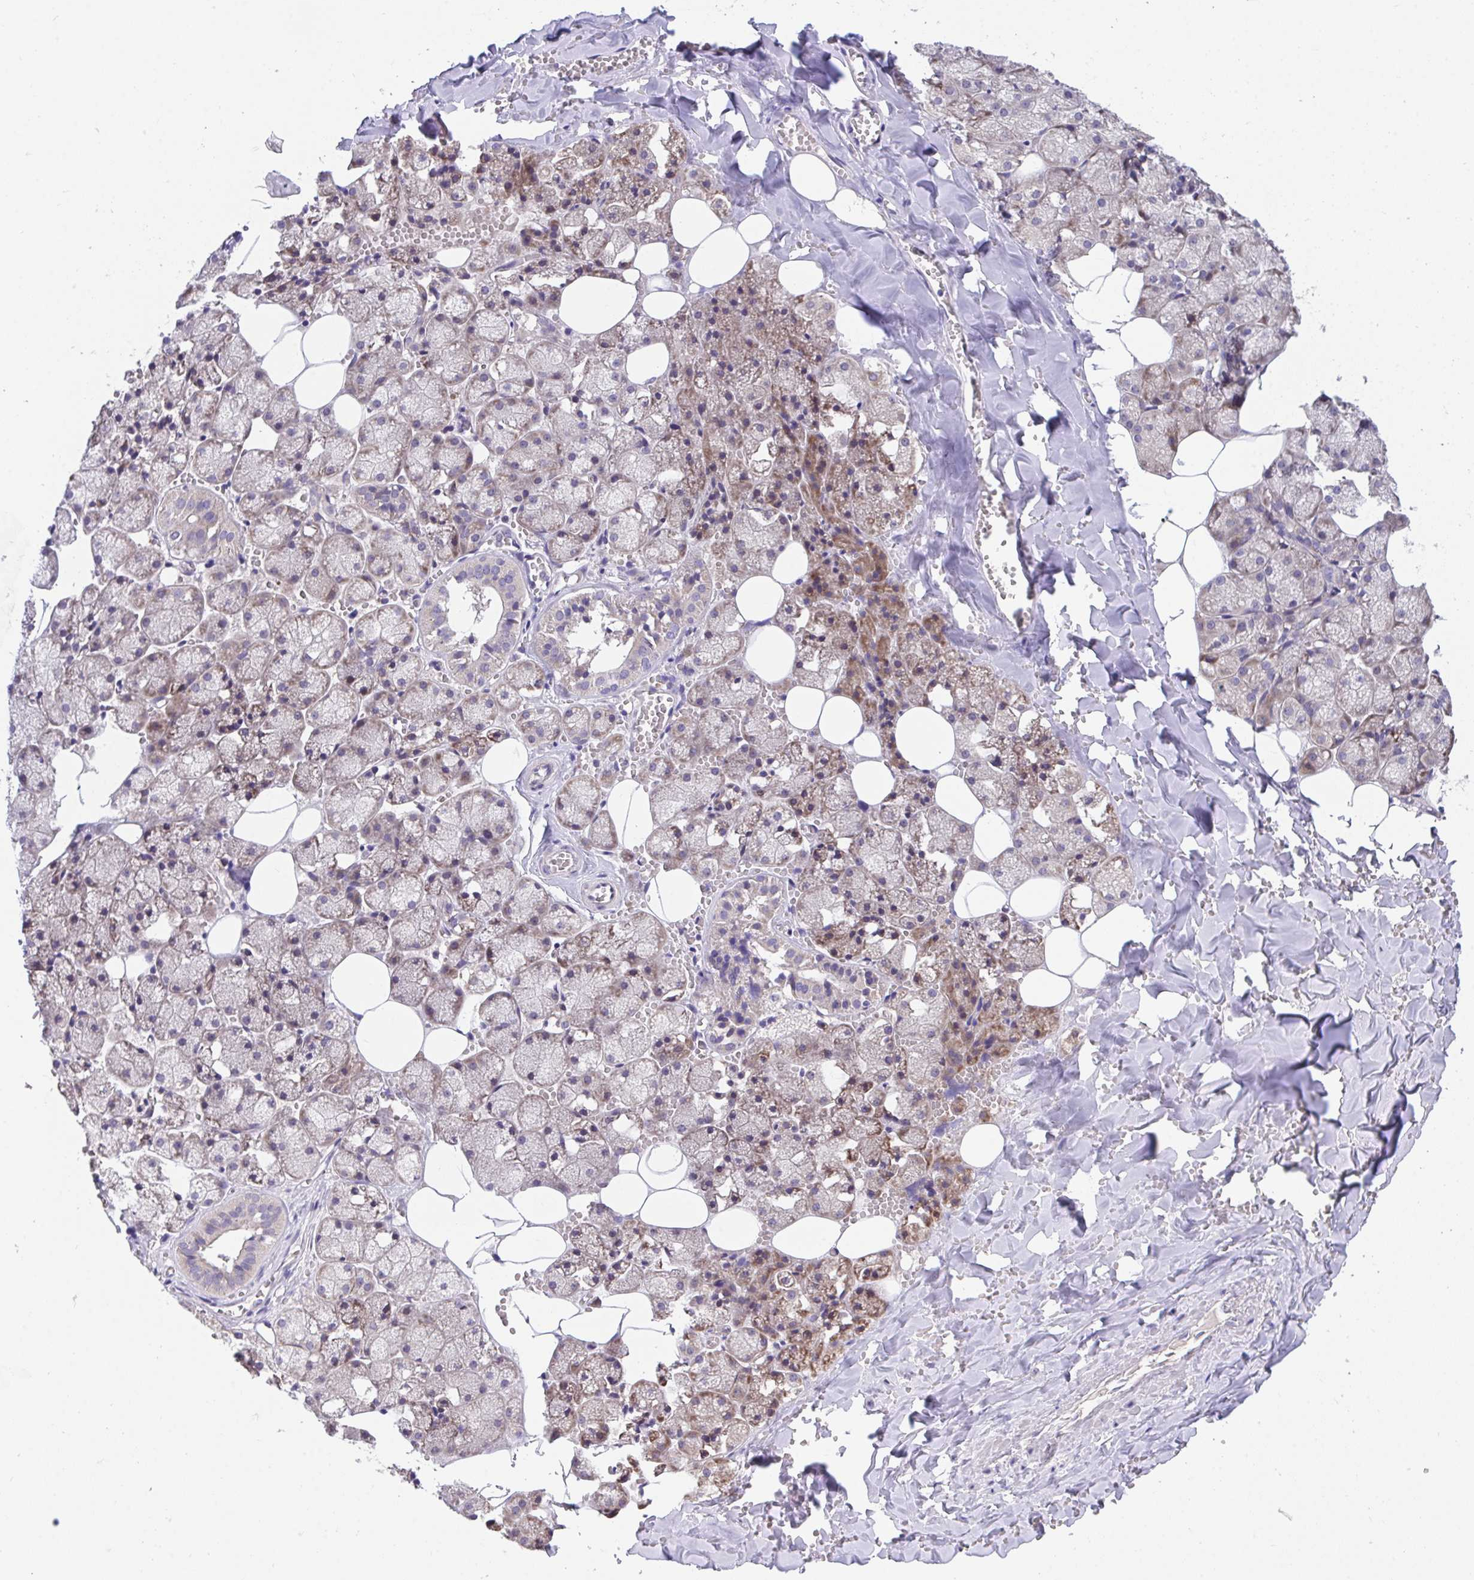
{"staining": {"intensity": "moderate", "quantity": "25%-75%", "location": "cytoplasmic/membranous"}, "tissue": "salivary gland", "cell_type": "Glandular cells", "image_type": "normal", "snomed": [{"axis": "morphology", "description": "Normal tissue, NOS"}, {"axis": "topography", "description": "Salivary gland"}, {"axis": "topography", "description": "Peripheral nerve tissue"}], "caption": "Immunohistochemistry image of unremarkable salivary gland: human salivary gland stained using IHC shows medium levels of moderate protein expression localized specifically in the cytoplasmic/membranous of glandular cells, appearing as a cytoplasmic/membranous brown color.", "gene": "SUSD4", "patient": {"sex": "male", "age": 38}}